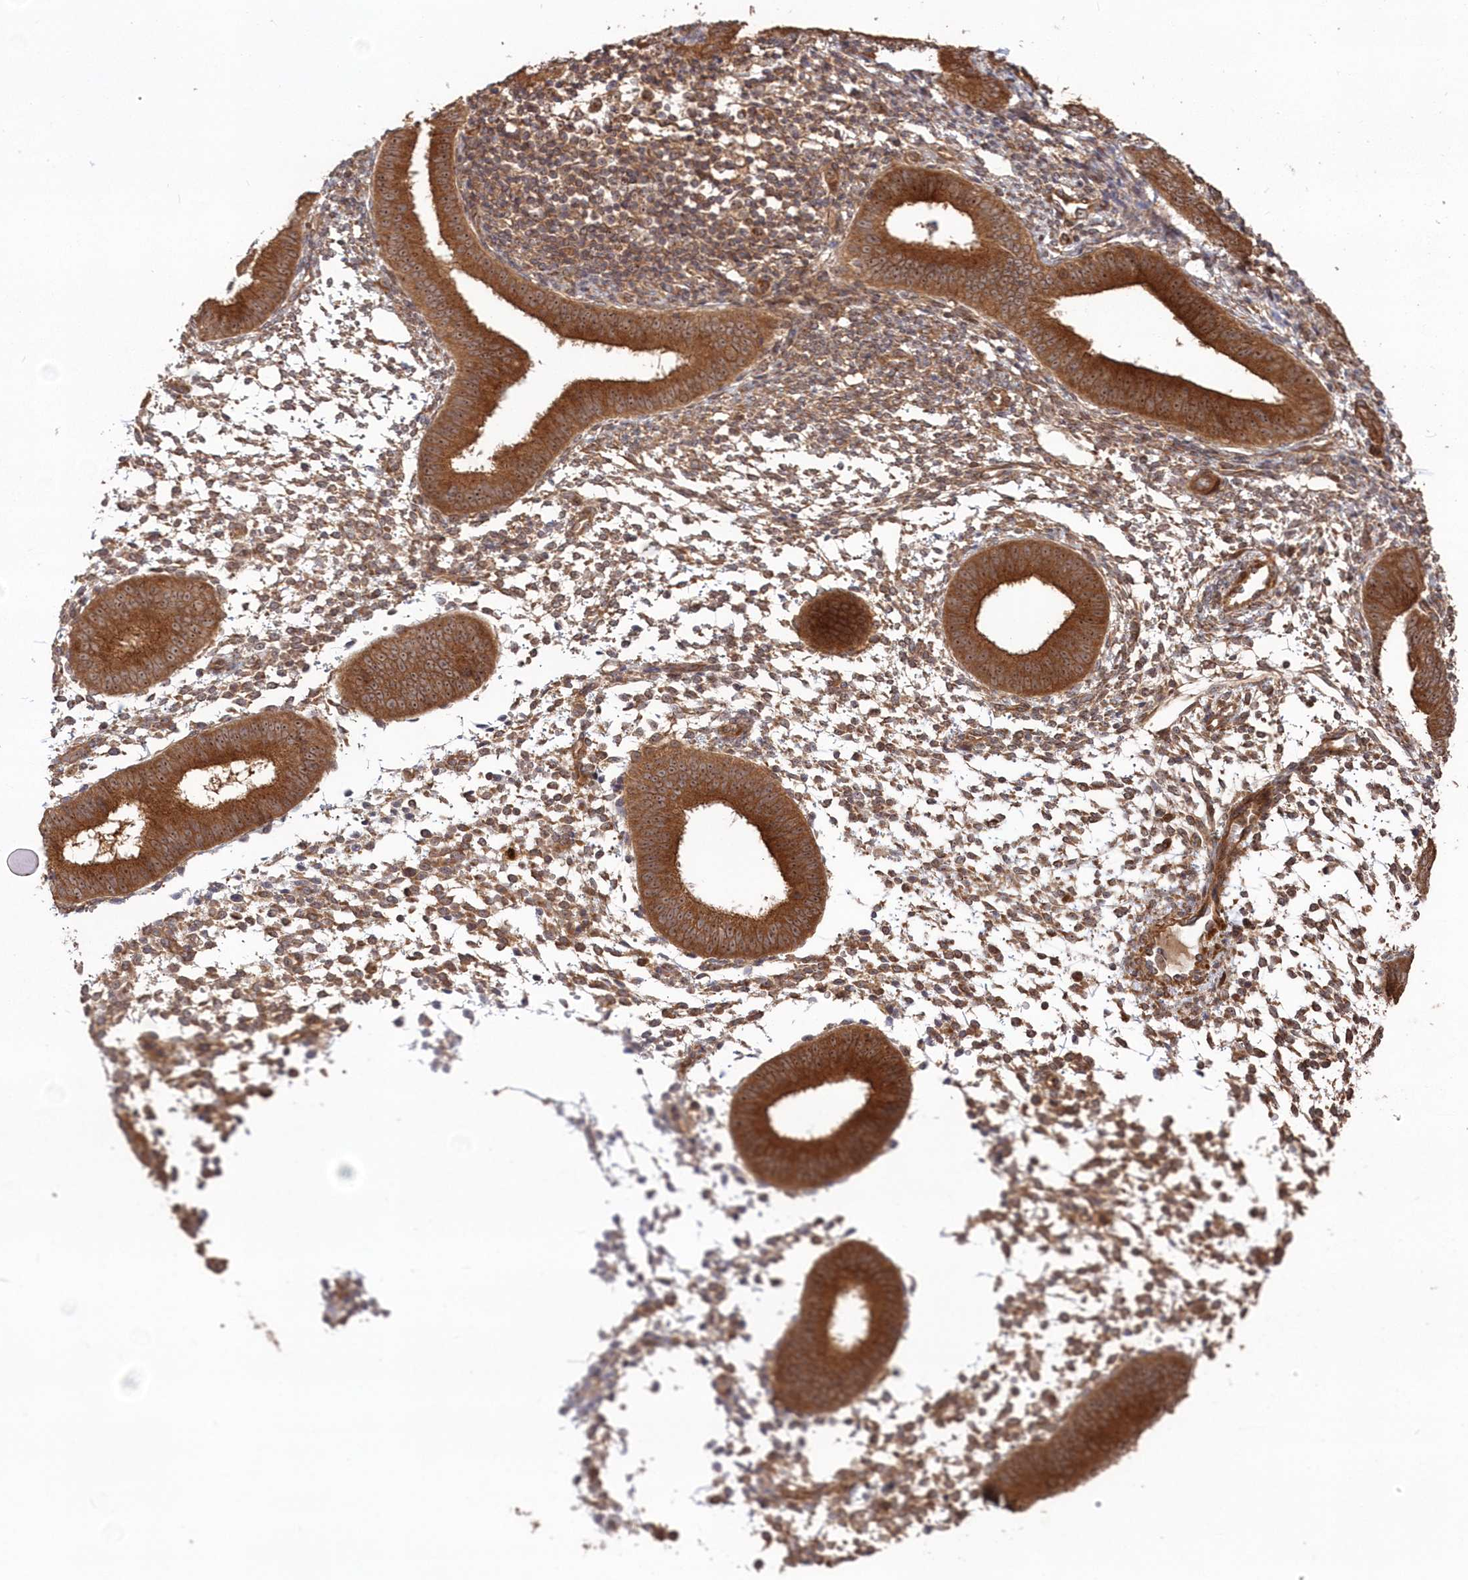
{"staining": {"intensity": "moderate", "quantity": ">75%", "location": "cytoplasmic/membranous"}, "tissue": "endometrium", "cell_type": "Cells in endometrial stroma", "image_type": "normal", "snomed": [{"axis": "morphology", "description": "Normal tissue, NOS"}, {"axis": "topography", "description": "Uterus"}, {"axis": "topography", "description": "Endometrium"}], "caption": "This micrograph displays immunohistochemistry (IHC) staining of normal human endometrium, with medium moderate cytoplasmic/membranous staining in about >75% of cells in endometrial stroma.", "gene": "TBCA", "patient": {"sex": "female", "age": 48}}